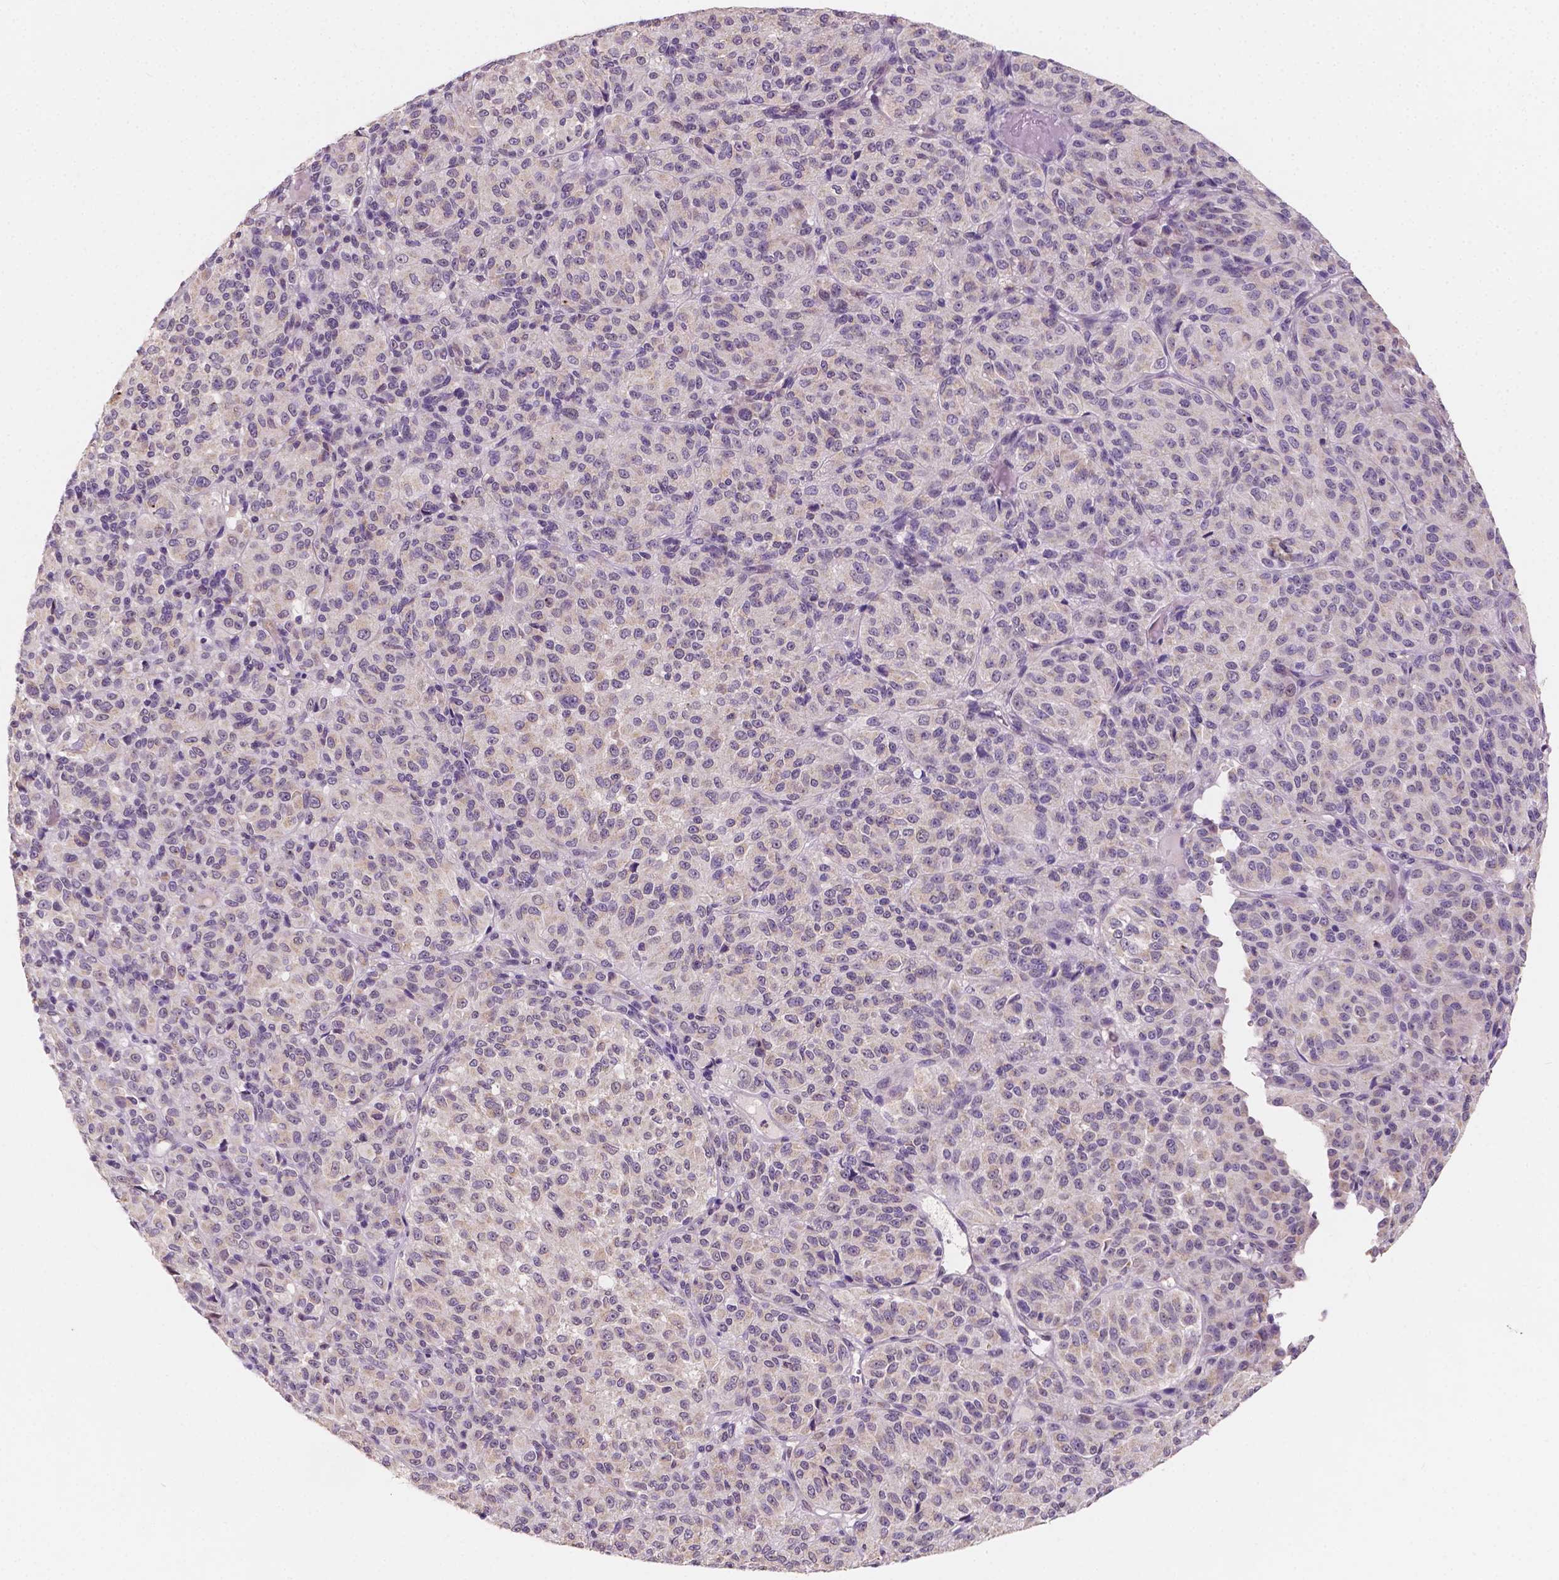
{"staining": {"intensity": "negative", "quantity": "none", "location": "none"}, "tissue": "melanoma", "cell_type": "Tumor cells", "image_type": "cancer", "snomed": [{"axis": "morphology", "description": "Malignant melanoma, Metastatic site"}, {"axis": "topography", "description": "Brain"}], "caption": "Immunohistochemistry of human malignant melanoma (metastatic site) reveals no staining in tumor cells. (DAB IHC with hematoxylin counter stain).", "gene": "SIRT2", "patient": {"sex": "female", "age": 56}}